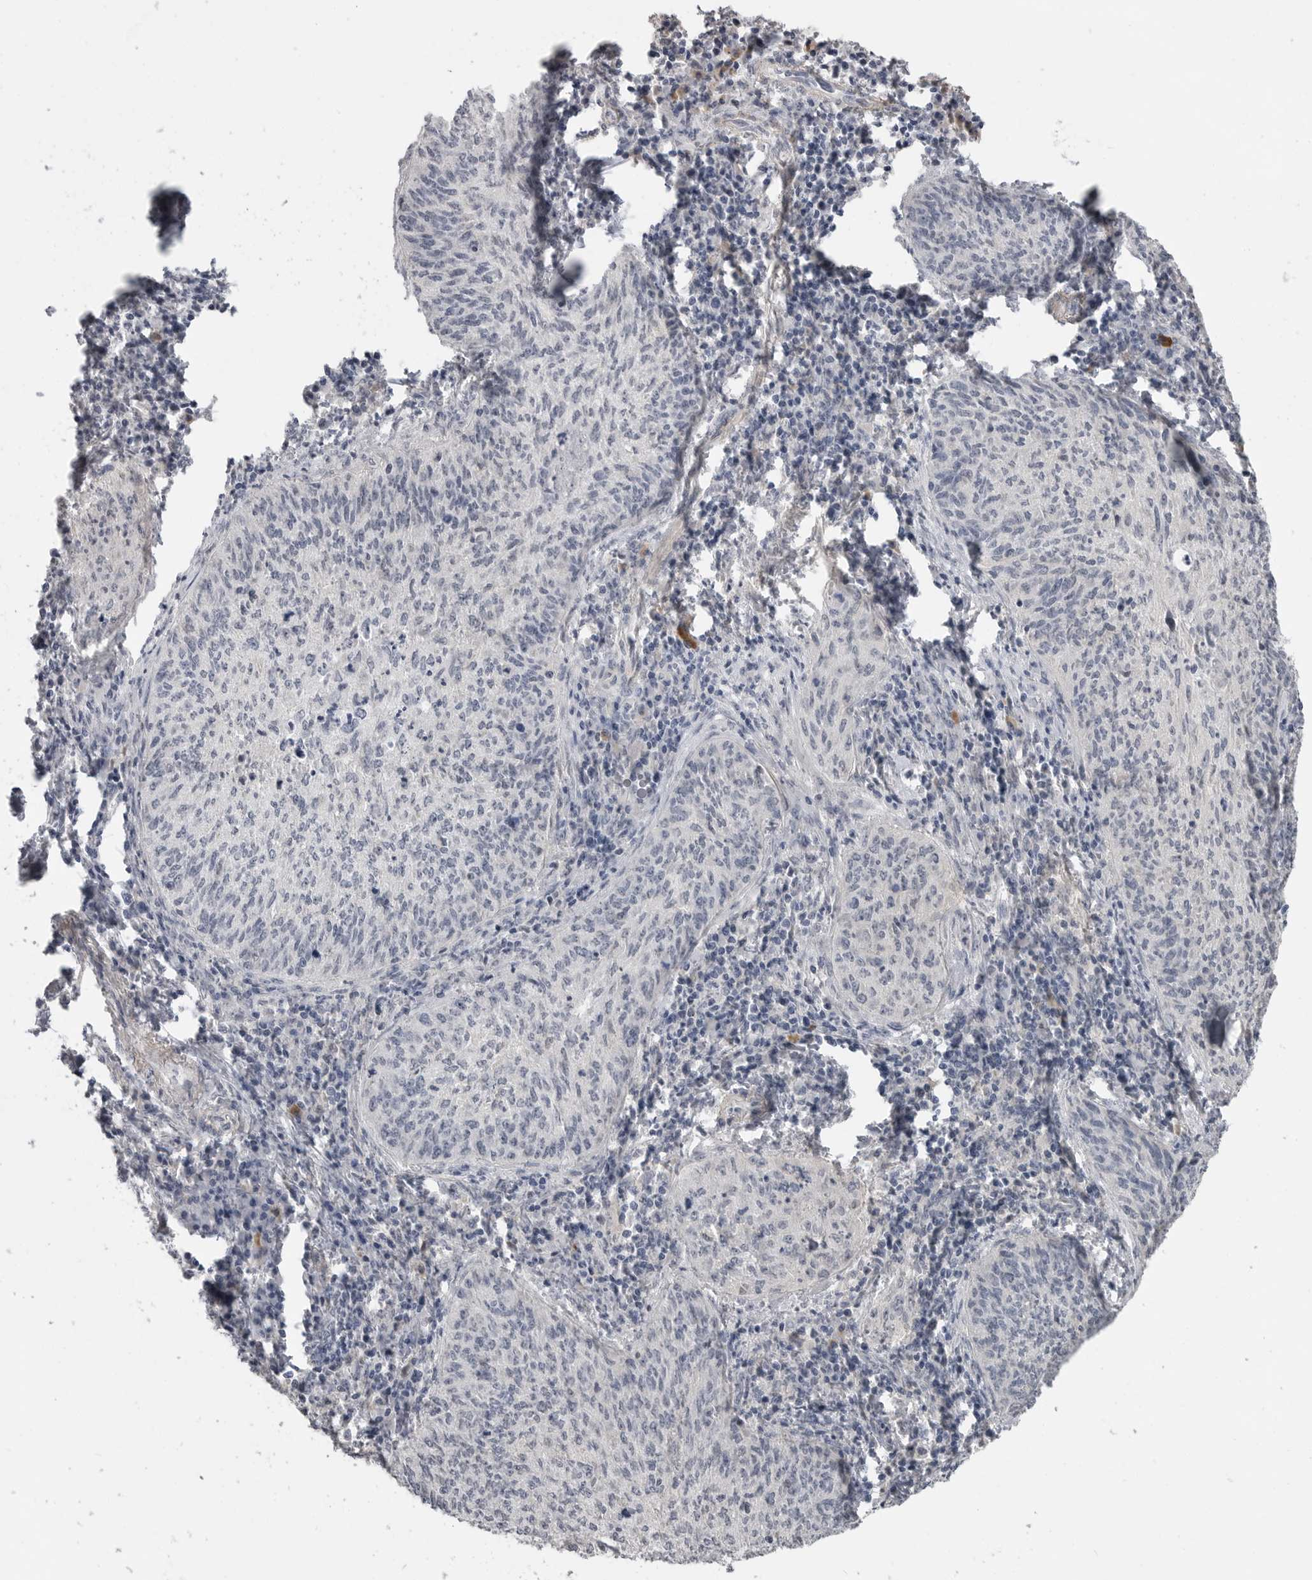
{"staining": {"intensity": "negative", "quantity": "none", "location": "none"}, "tissue": "cervical cancer", "cell_type": "Tumor cells", "image_type": "cancer", "snomed": [{"axis": "morphology", "description": "Squamous cell carcinoma, NOS"}, {"axis": "topography", "description": "Cervix"}], "caption": "A high-resolution histopathology image shows immunohistochemistry staining of cervical cancer, which reveals no significant positivity in tumor cells.", "gene": "PLEKHF1", "patient": {"sex": "female", "age": 30}}